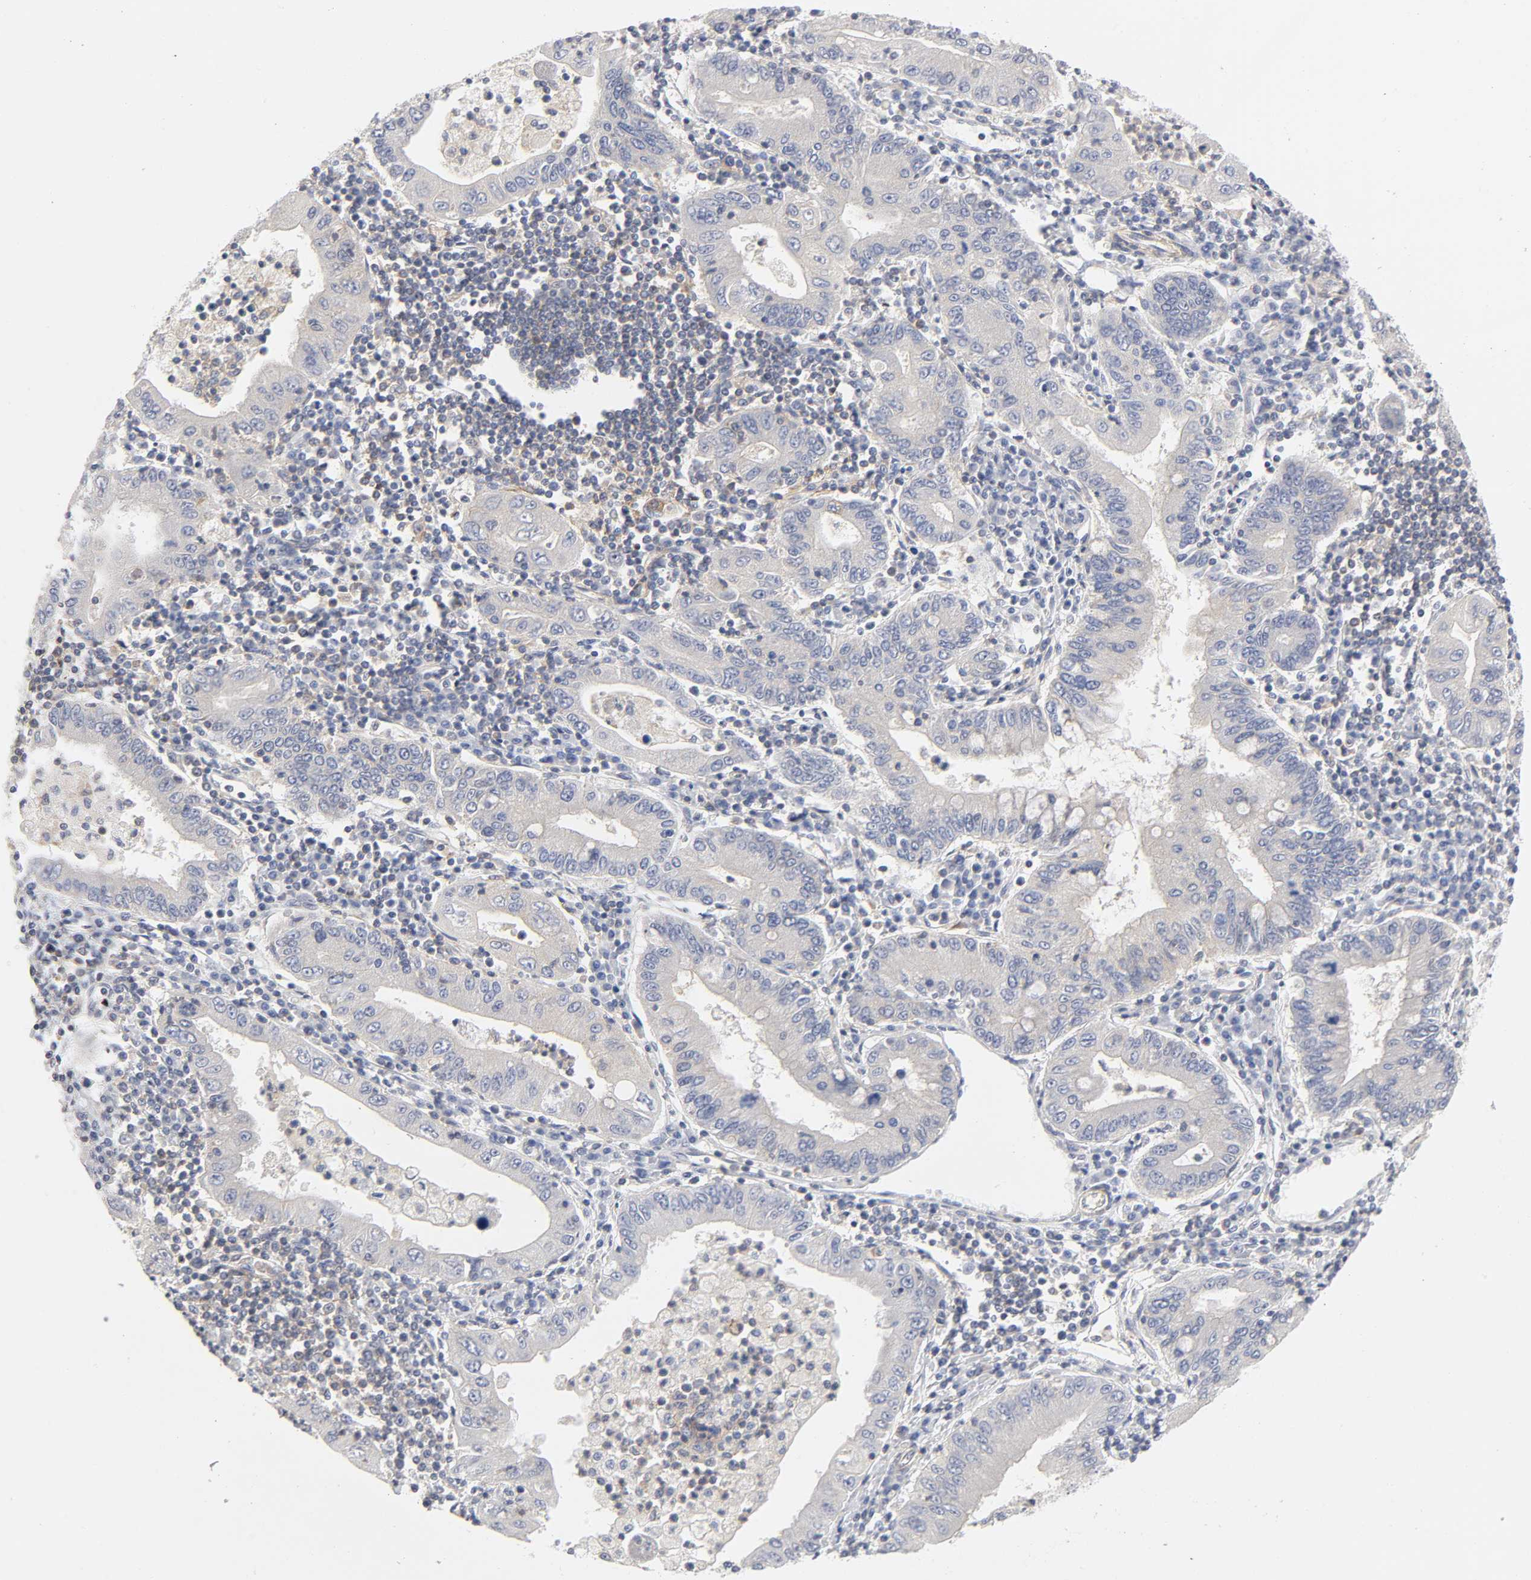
{"staining": {"intensity": "negative", "quantity": "none", "location": "none"}, "tissue": "stomach cancer", "cell_type": "Tumor cells", "image_type": "cancer", "snomed": [{"axis": "morphology", "description": "Normal tissue, NOS"}, {"axis": "morphology", "description": "Adenocarcinoma, NOS"}, {"axis": "topography", "description": "Esophagus"}, {"axis": "topography", "description": "Stomach, upper"}, {"axis": "topography", "description": "Peripheral nerve tissue"}], "caption": "Stomach cancer (adenocarcinoma) was stained to show a protein in brown. There is no significant staining in tumor cells.", "gene": "ROCK1", "patient": {"sex": "male", "age": 62}}